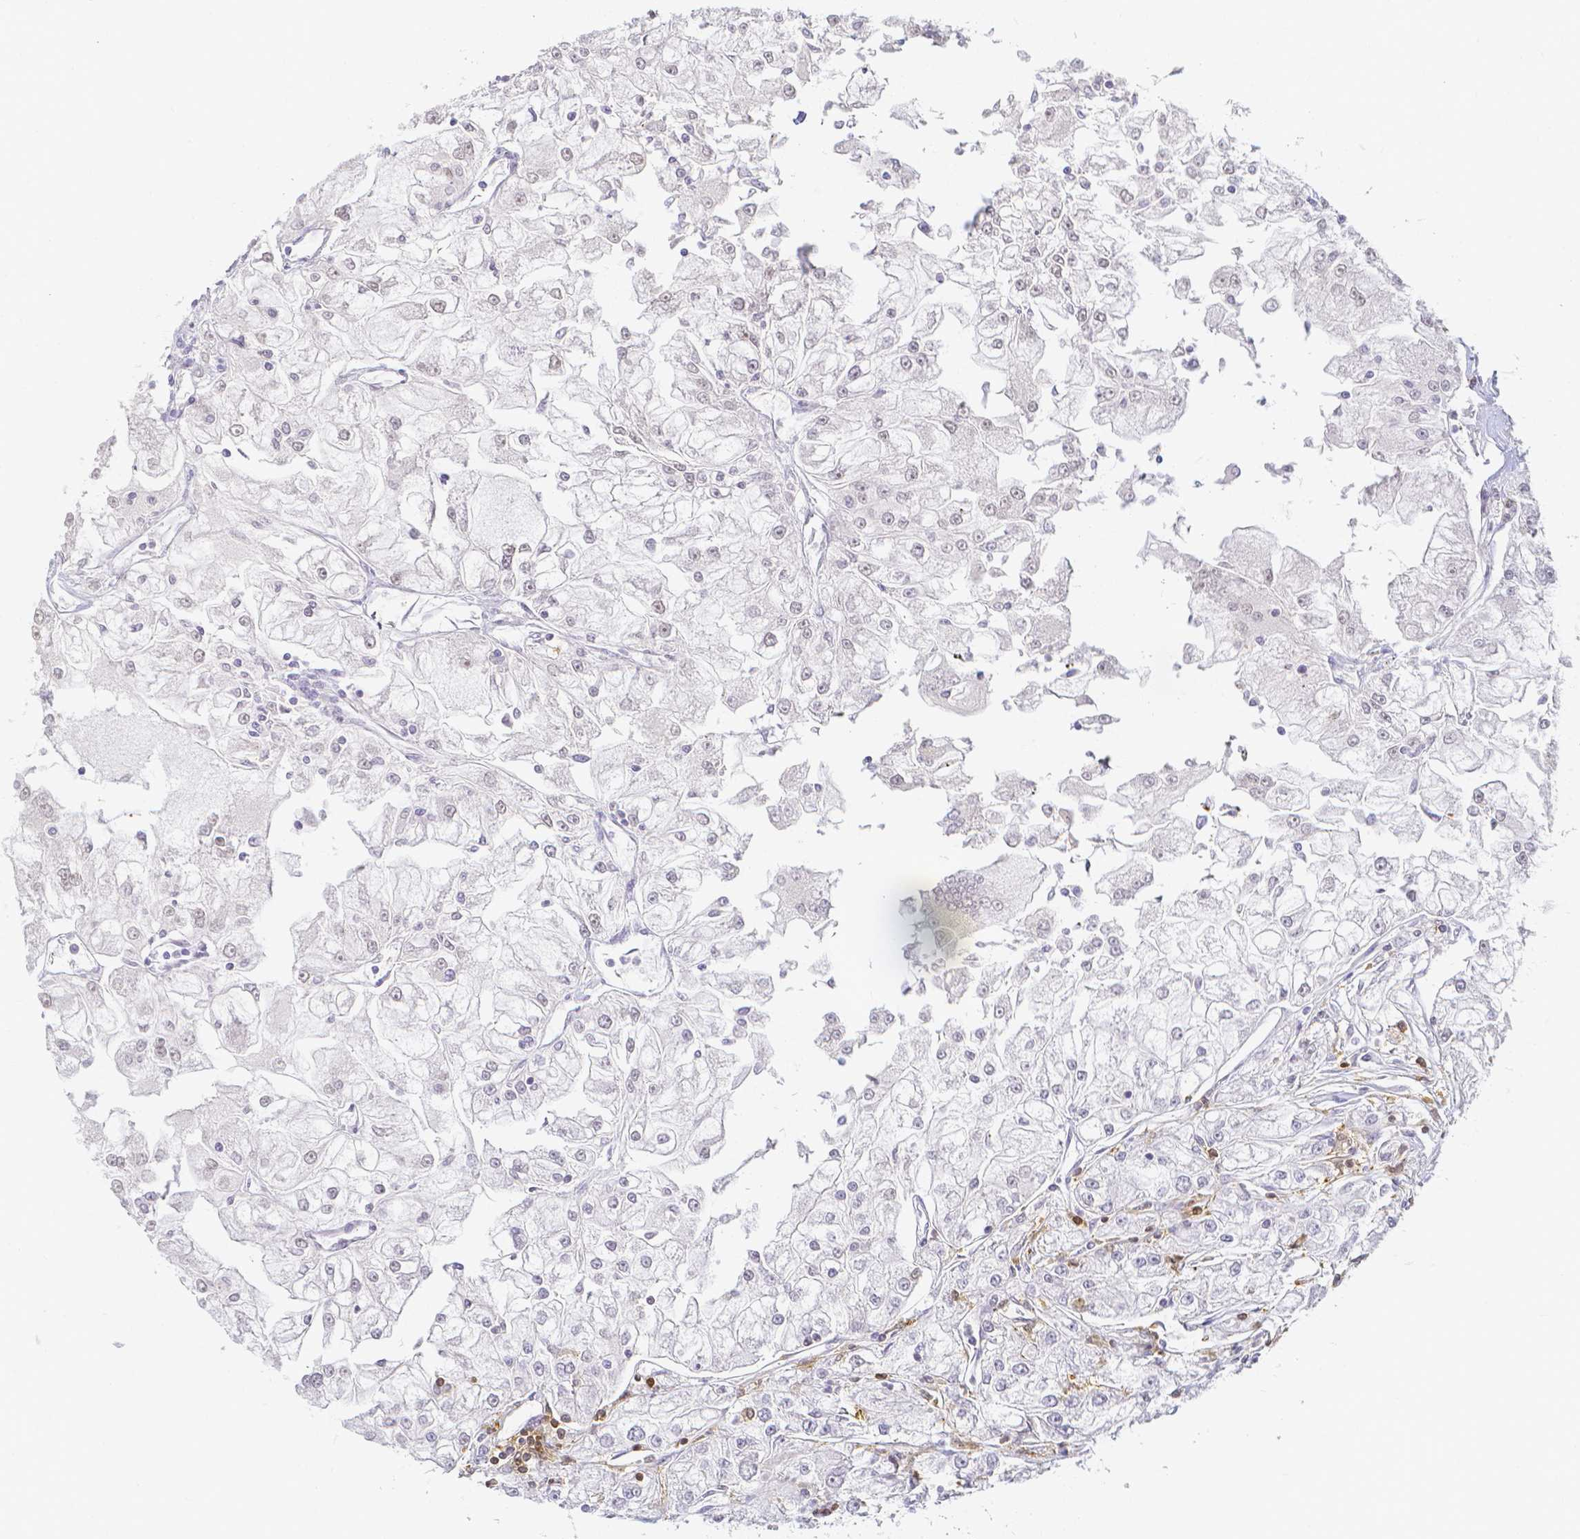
{"staining": {"intensity": "negative", "quantity": "none", "location": "none"}, "tissue": "renal cancer", "cell_type": "Tumor cells", "image_type": "cancer", "snomed": [{"axis": "morphology", "description": "Adenocarcinoma, NOS"}, {"axis": "topography", "description": "Kidney"}], "caption": "DAB immunohistochemical staining of renal cancer (adenocarcinoma) reveals no significant staining in tumor cells. The staining was performed using DAB to visualize the protein expression in brown, while the nuclei were stained in blue with hematoxylin (Magnification: 20x).", "gene": "COTL1", "patient": {"sex": "female", "age": 72}}